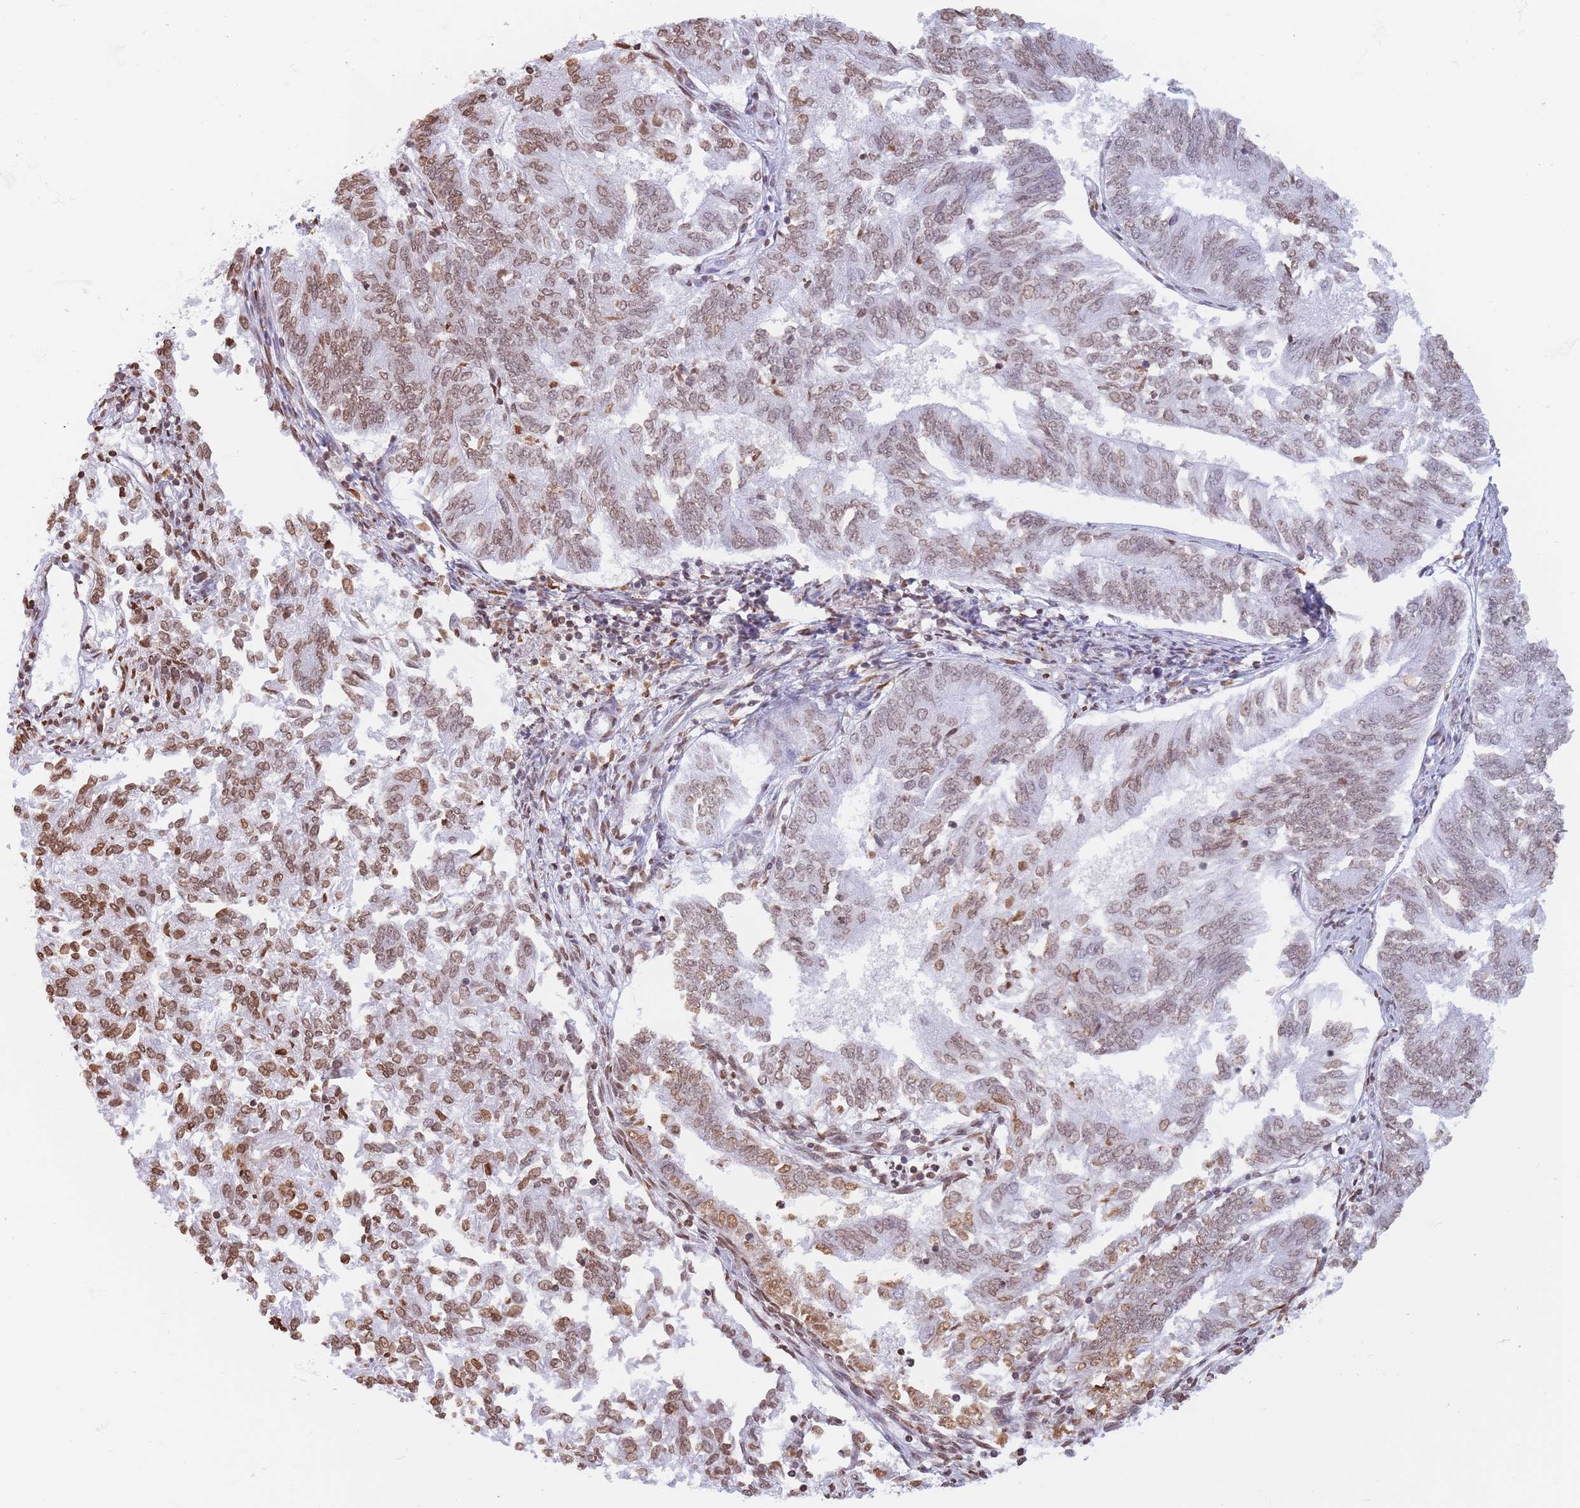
{"staining": {"intensity": "moderate", "quantity": ">75%", "location": "nuclear"}, "tissue": "endometrial cancer", "cell_type": "Tumor cells", "image_type": "cancer", "snomed": [{"axis": "morphology", "description": "Adenocarcinoma, NOS"}, {"axis": "topography", "description": "Endometrium"}], "caption": "Protein expression analysis of human endometrial cancer reveals moderate nuclear staining in approximately >75% of tumor cells.", "gene": "RYK", "patient": {"sex": "female", "age": 58}}